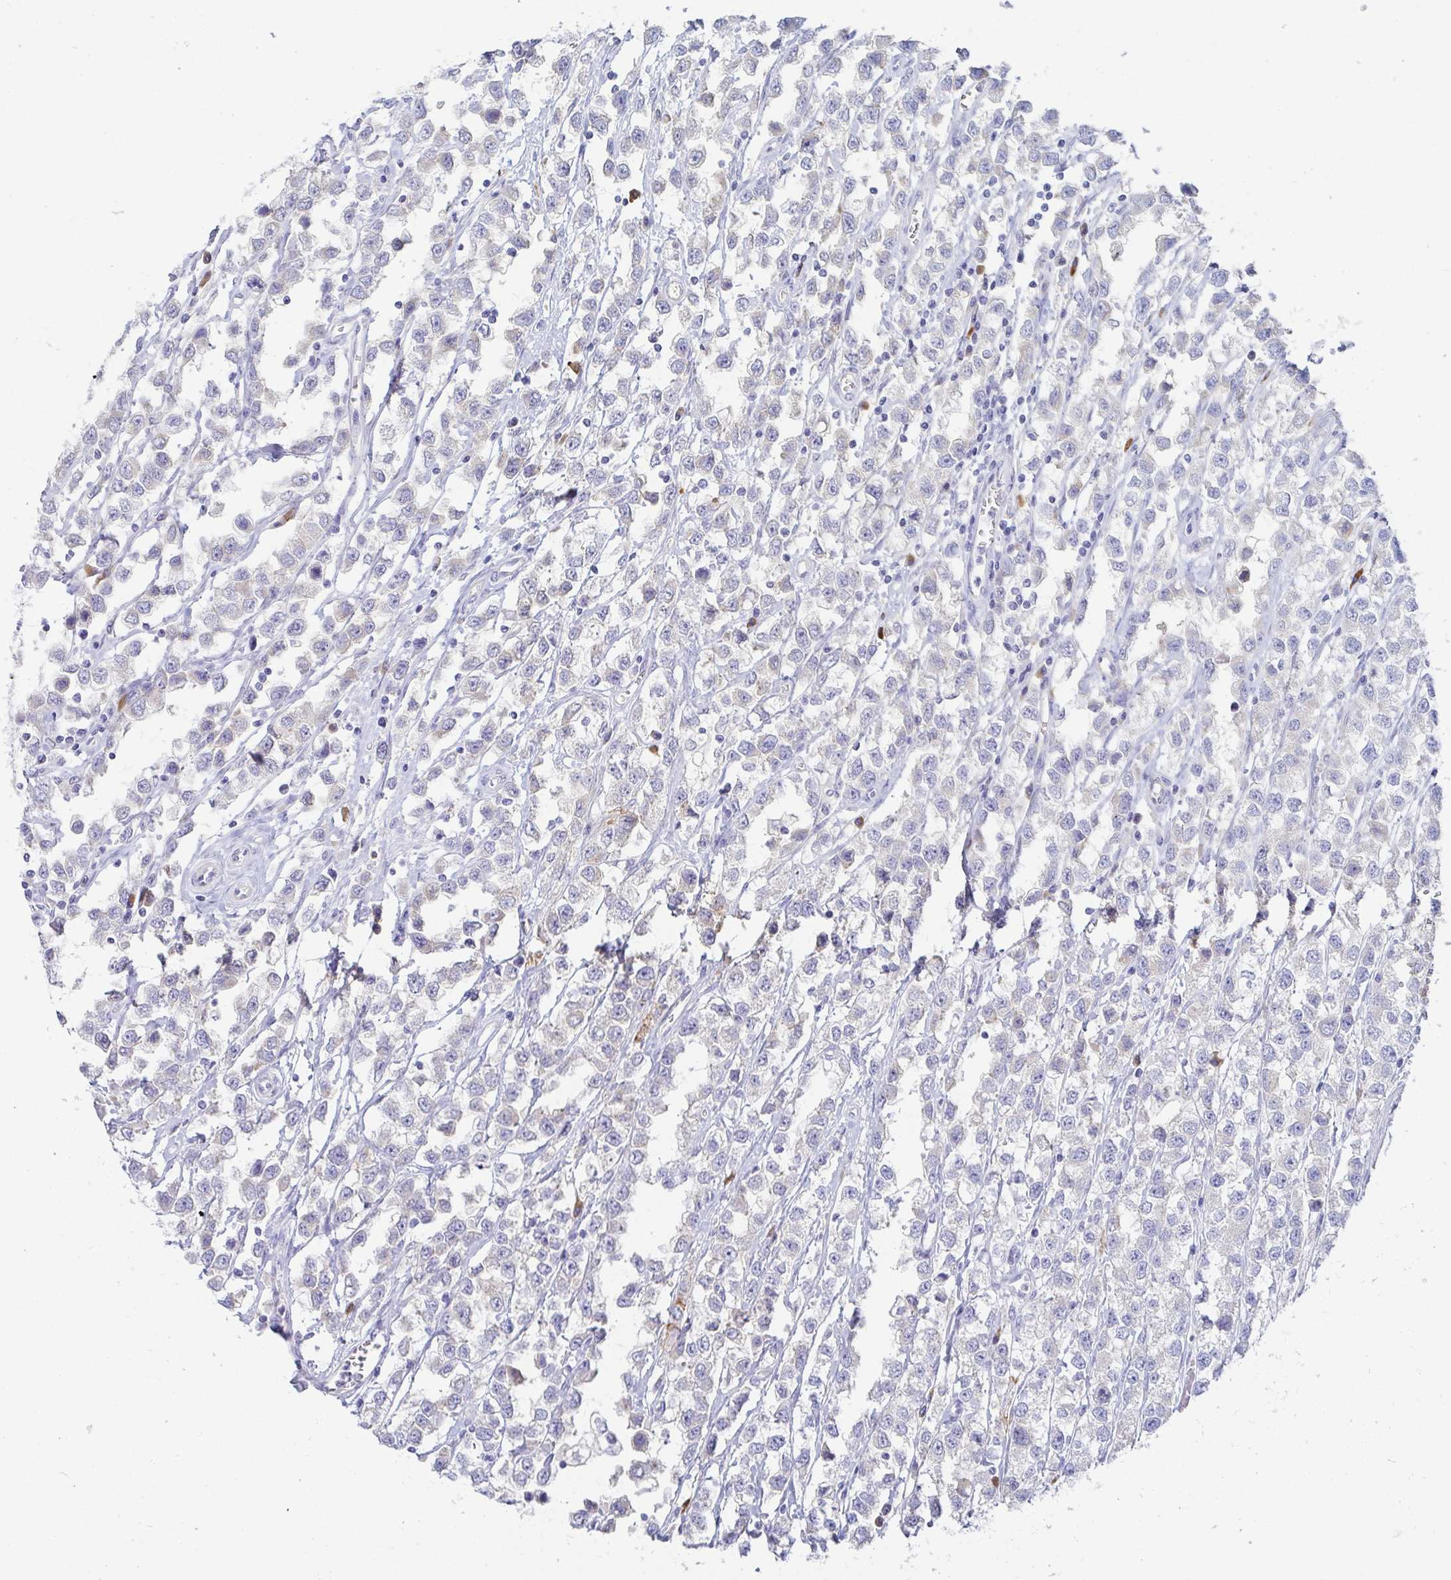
{"staining": {"intensity": "negative", "quantity": "none", "location": "none"}, "tissue": "testis cancer", "cell_type": "Tumor cells", "image_type": "cancer", "snomed": [{"axis": "morphology", "description": "Seminoma, NOS"}, {"axis": "topography", "description": "Testis"}], "caption": "An immunohistochemistry (IHC) micrograph of testis seminoma is shown. There is no staining in tumor cells of testis seminoma.", "gene": "C4orf17", "patient": {"sex": "male", "age": 34}}